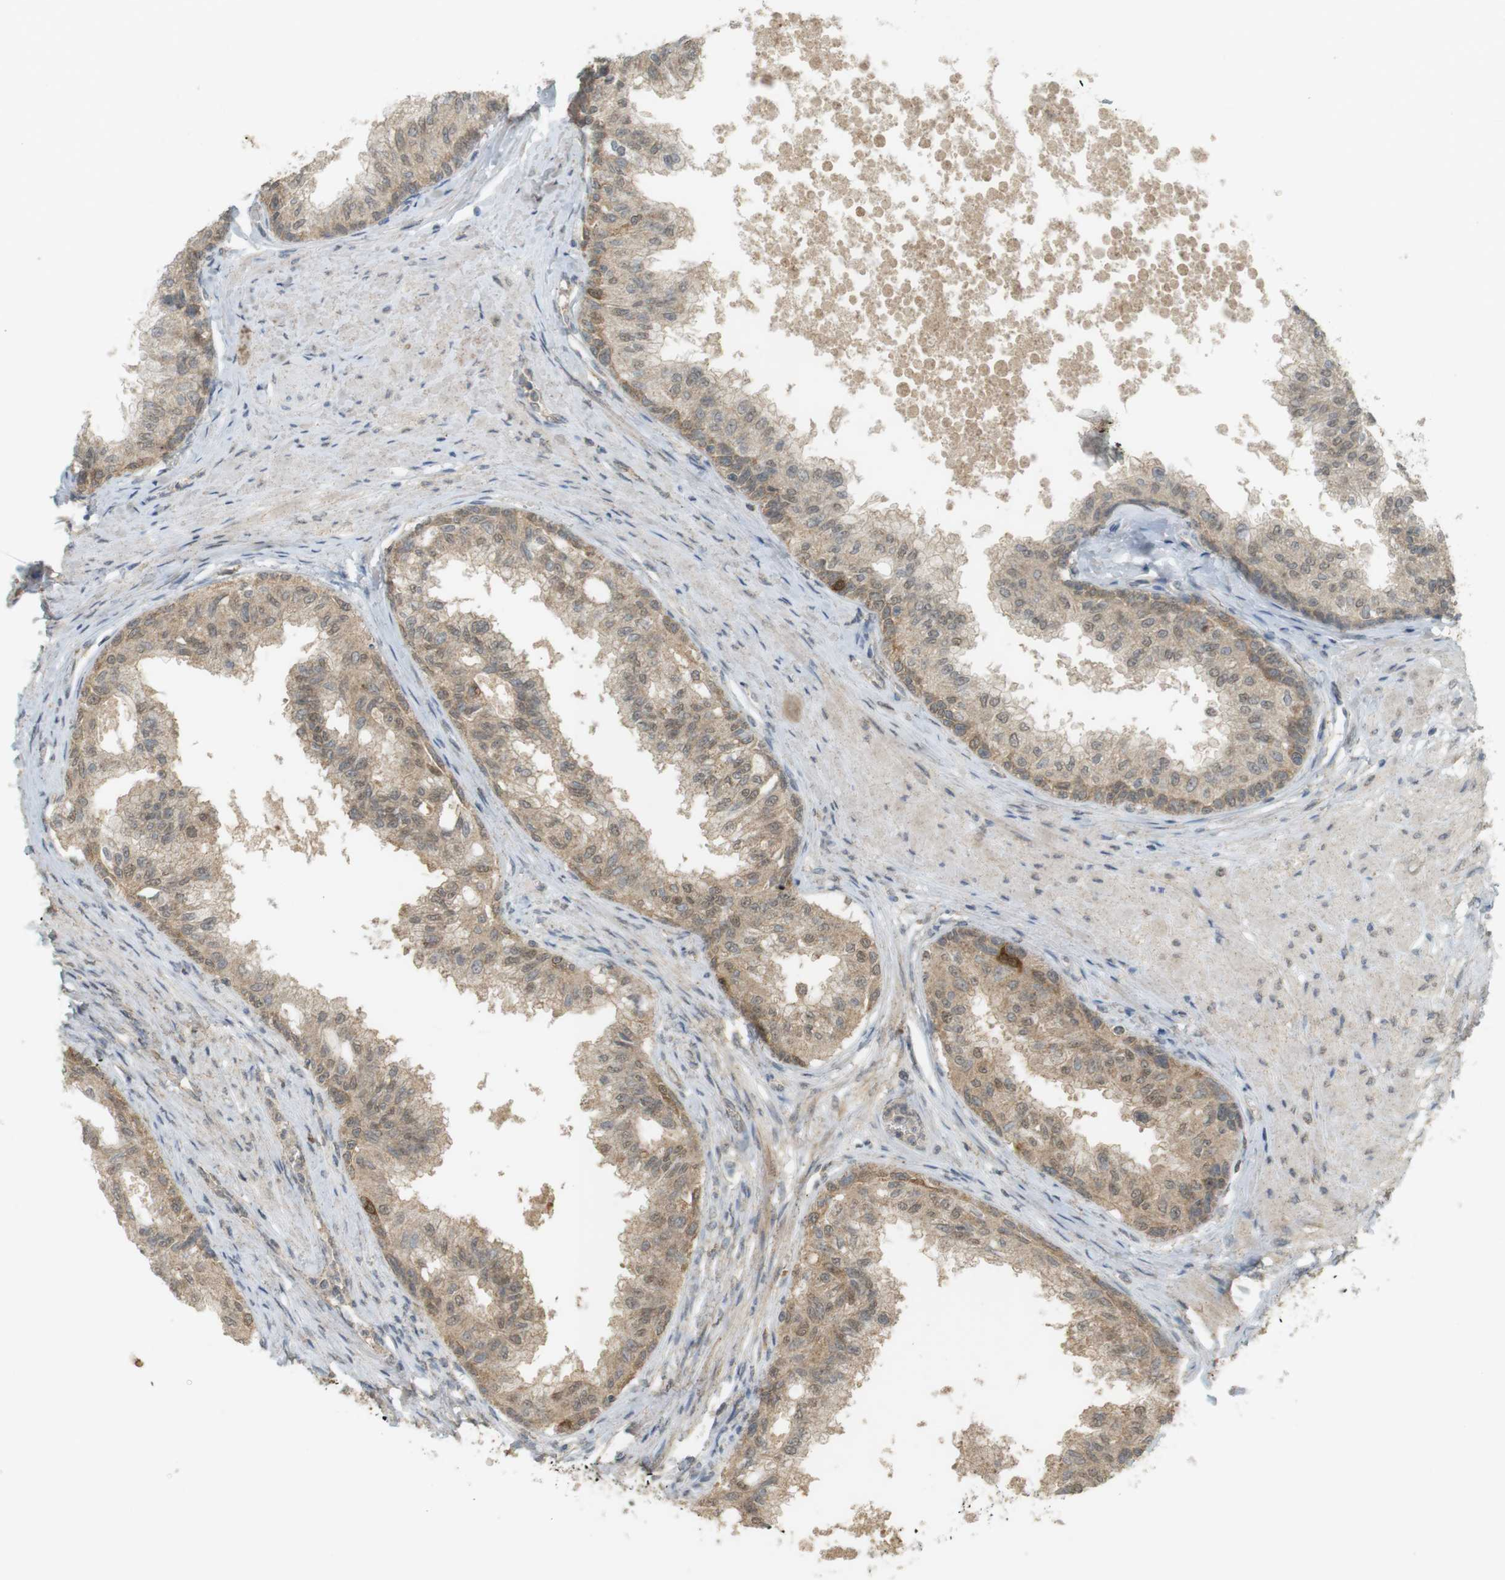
{"staining": {"intensity": "strong", "quantity": "<25%", "location": "cytoplasmic/membranous"}, "tissue": "prostate", "cell_type": "Glandular cells", "image_type": "normal", "snomed": [{"axis": "morphology", "description": "Normal tissue, NOS"}, {"axis": "topography", "description": "Prostate"}, {"axis": "topography", "description": "Seminal veicle"}], "caption": "IHC (DAB (3,3'-diaminobenzidine)) staining of benign human prostate exhibits strong cytoplasmic/membranous protein staining in approximately <25% of glandular cells. (DAB IHC, brown staining for protein, blue staining for nuclei).", "gene": "TTK", "patient": {"sex": "male", "age": 60}}